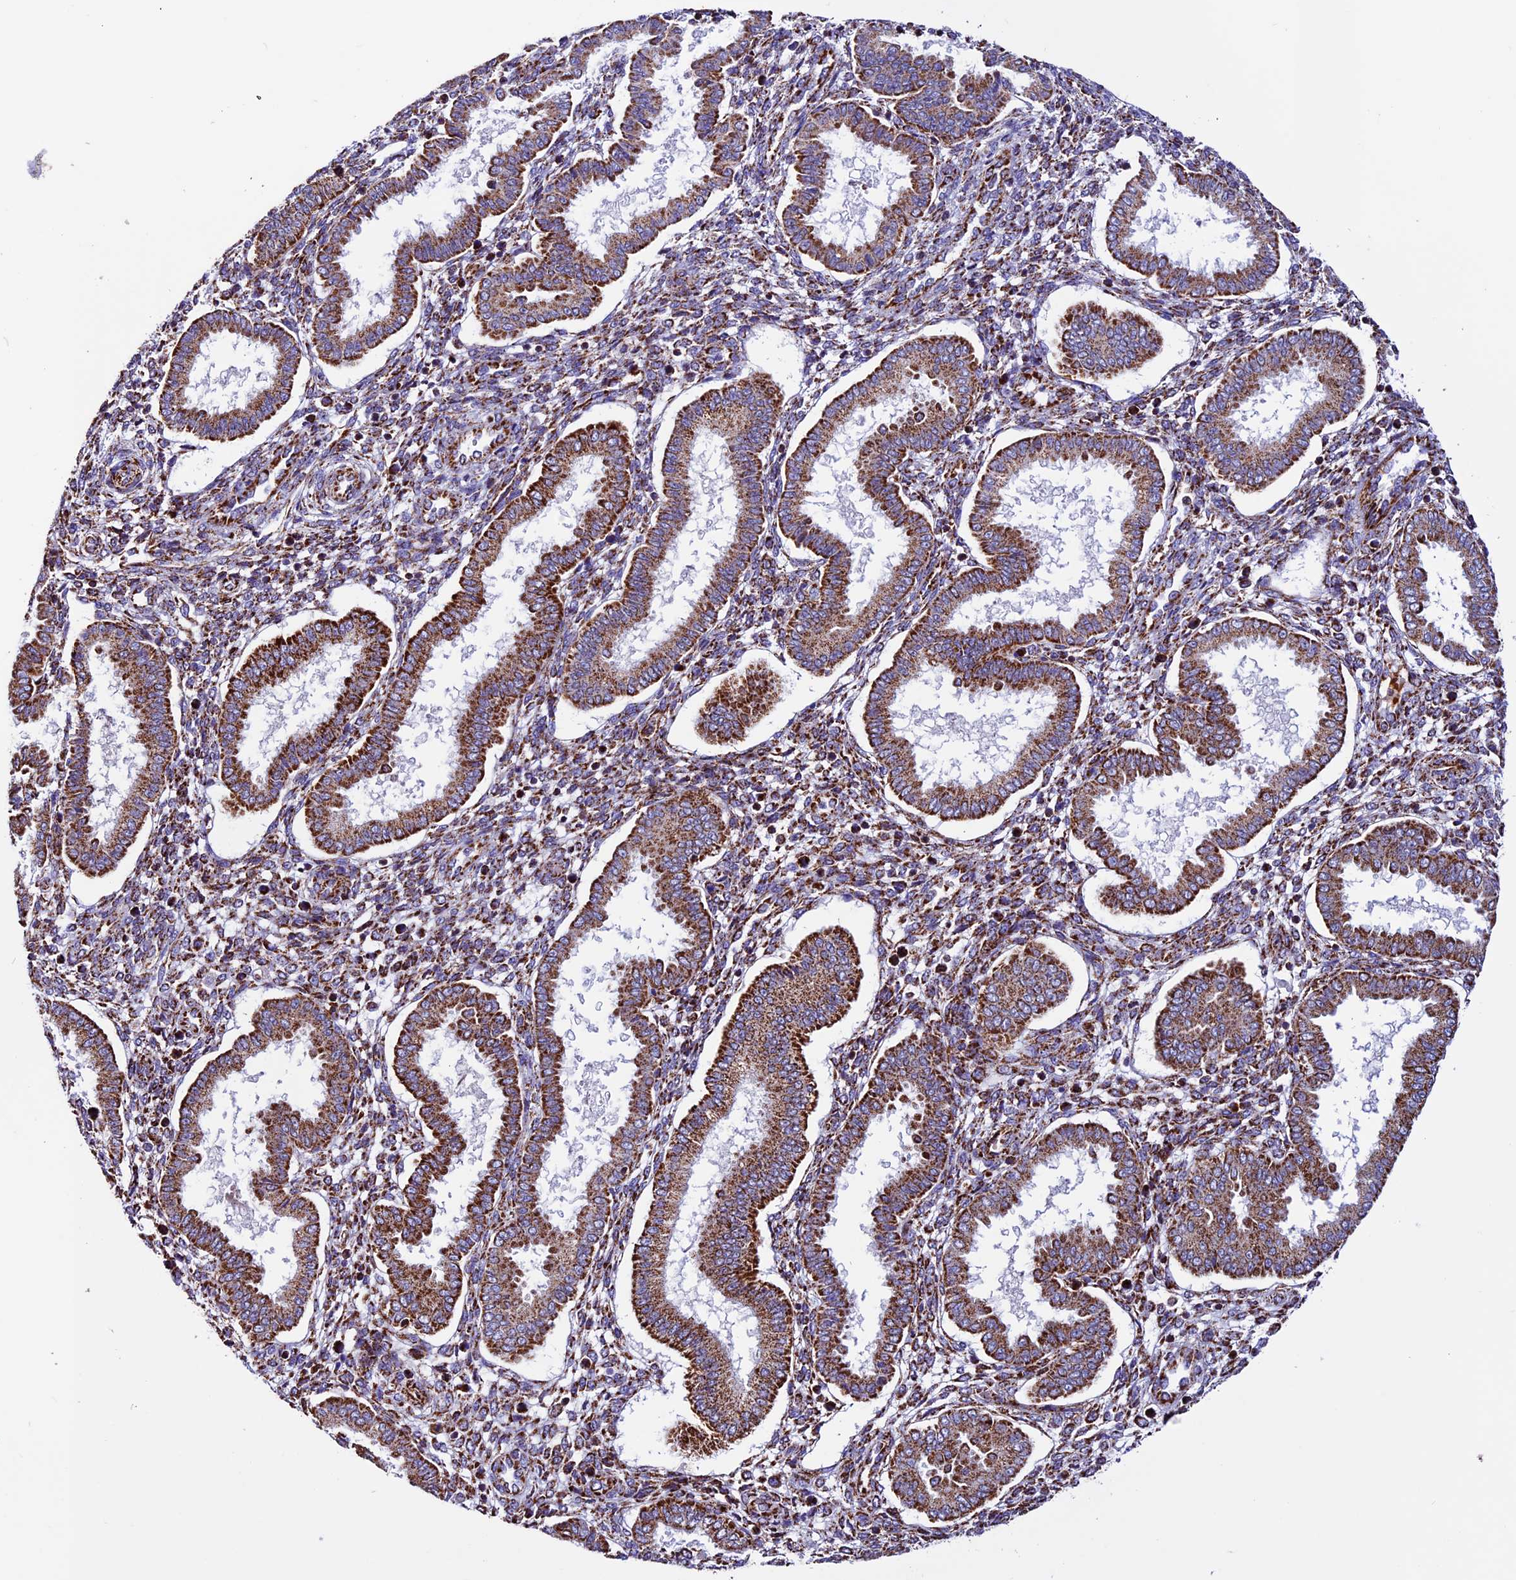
{"staining": {"intensity": "strong", "quantity": ">75%", "location": "cytoplasmic/membranous"}, "tissue": "endometrium", "cell_type": "Cells in endometrial stroma", "image_type": "normal", "snomed": [{"axis": "morphology", "description": "Normal tissue, NOS"}, {"axis": "topography", "description": "Endometrium"}], "caption": "Endometrium stained with a brown dye reveals strong cytoplasmic/membranous positive positivity in about >75% of cells in endometrial stroma.", "gene": "CX3CL1", "patient": {"sex": "female", "age": 24}}